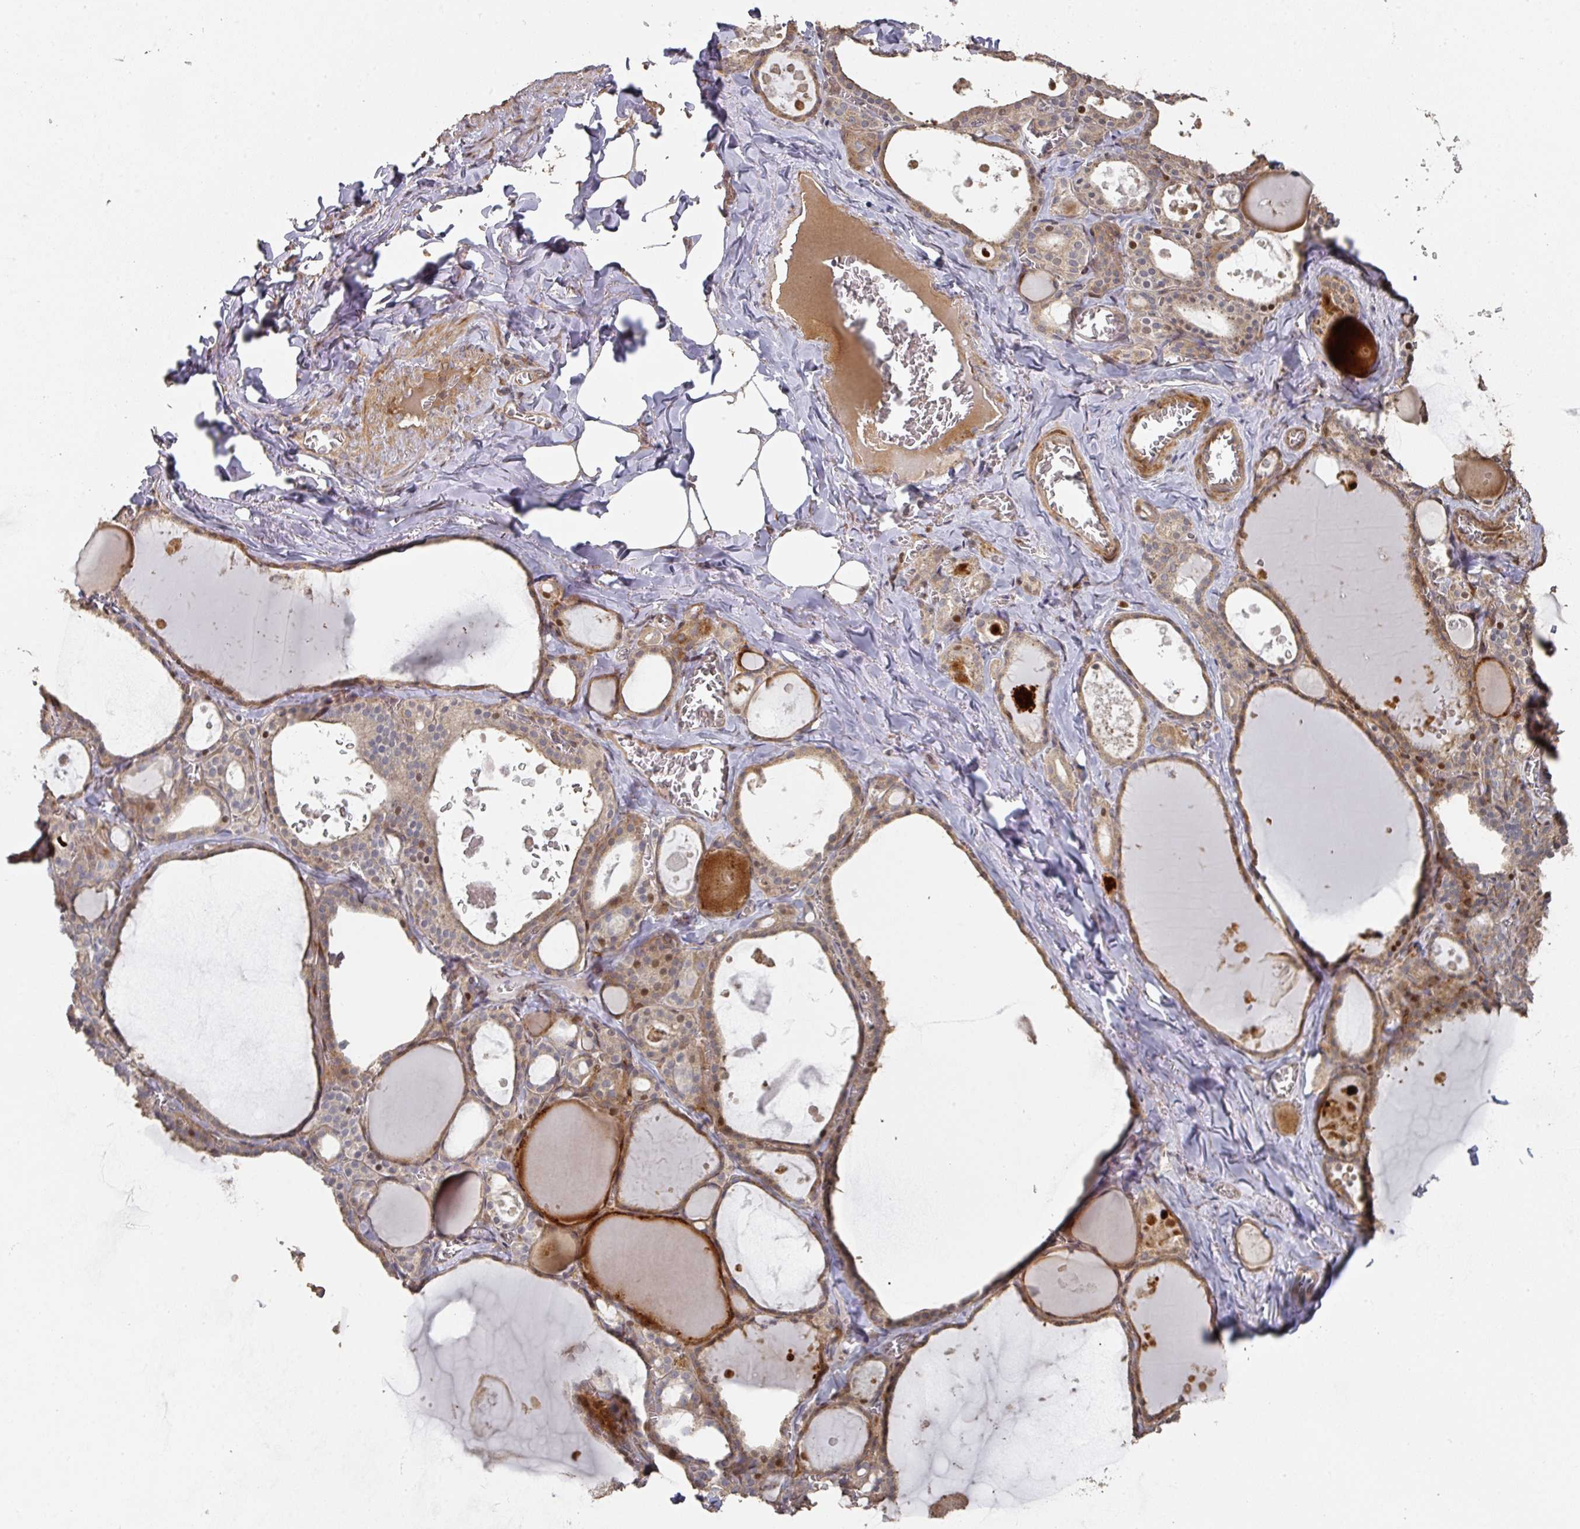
{"staining": {"intensity": "moderate", "quantity": ">75%", "location": "cytoplasmic/membranous,nuclear"}, "tissue": "thyroid gland", "cell_type": "Glandular cells", "image_type": "normal", "snomed": [{"axis": "morphology", "description": "Normal tissue, NOS"}, {"axis": "topography", "description": "Thyroid gland"}], "caption": "An image of human thyroid gland stained for a protein demonstrates moderate cytoplasmic/membranous,nuclear brown staining in glandular cells.", "gene": "CA7", "patient": {"sex": "male", "age": 56}}